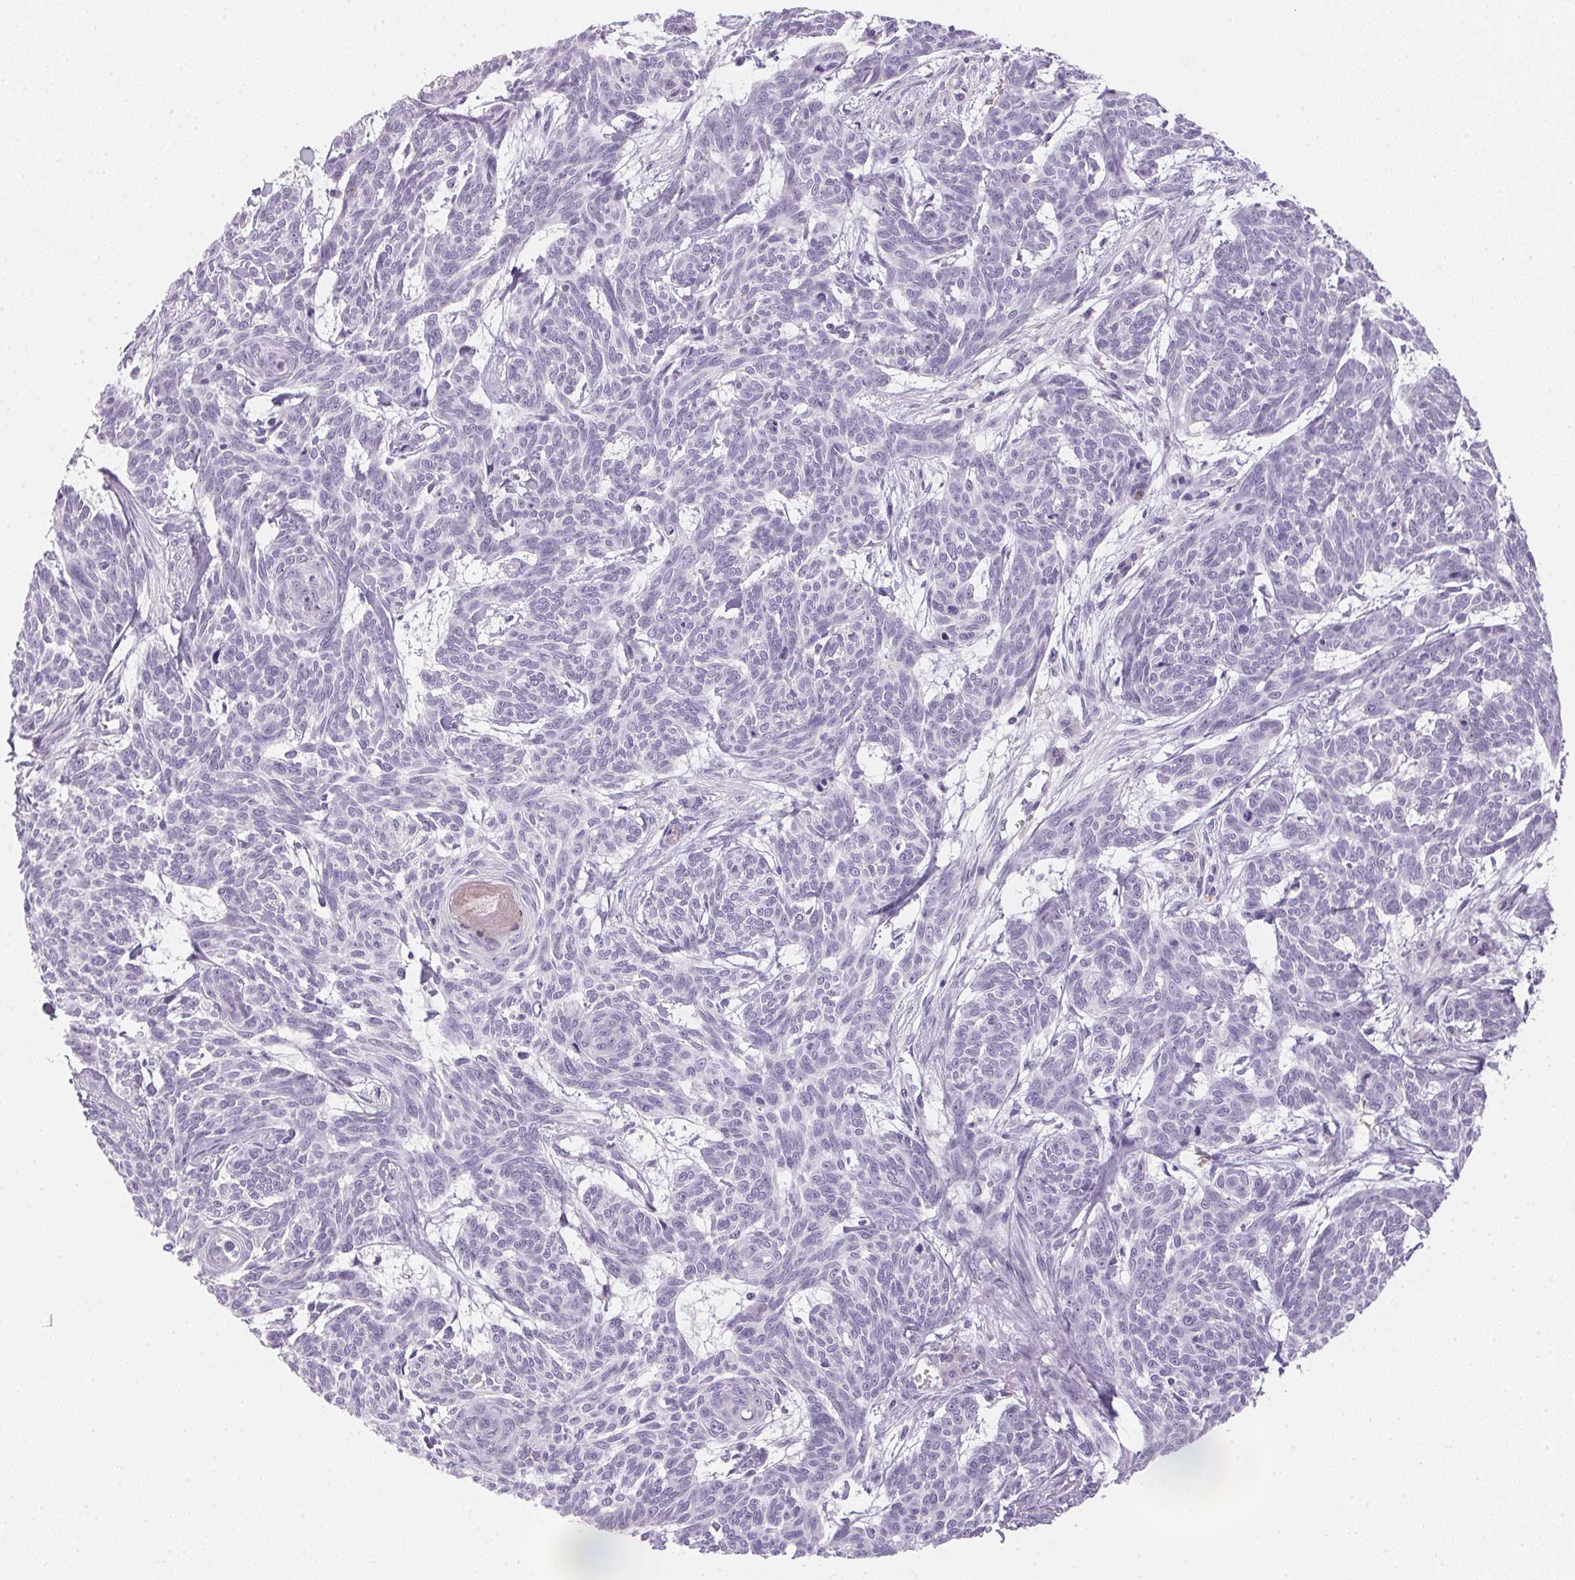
{"staining": {"intensity": "negative", "quantity": "none", "location": "none"}, "tissue": "skin cancer", "cell_type": "Tumor cells", "image_type": "cancer", "snomed": [{"axis": "morphology", "description": "Basal cell carcinoma"}, {"axis": "topography", "description": "Skin"}], "caption": "Human skin cancer stained for a protein using immunohistochemistry demonstrates no expression in tumor cells.", "gene": "ECPAS", "patient": {"sex": "female", "age": 93}}